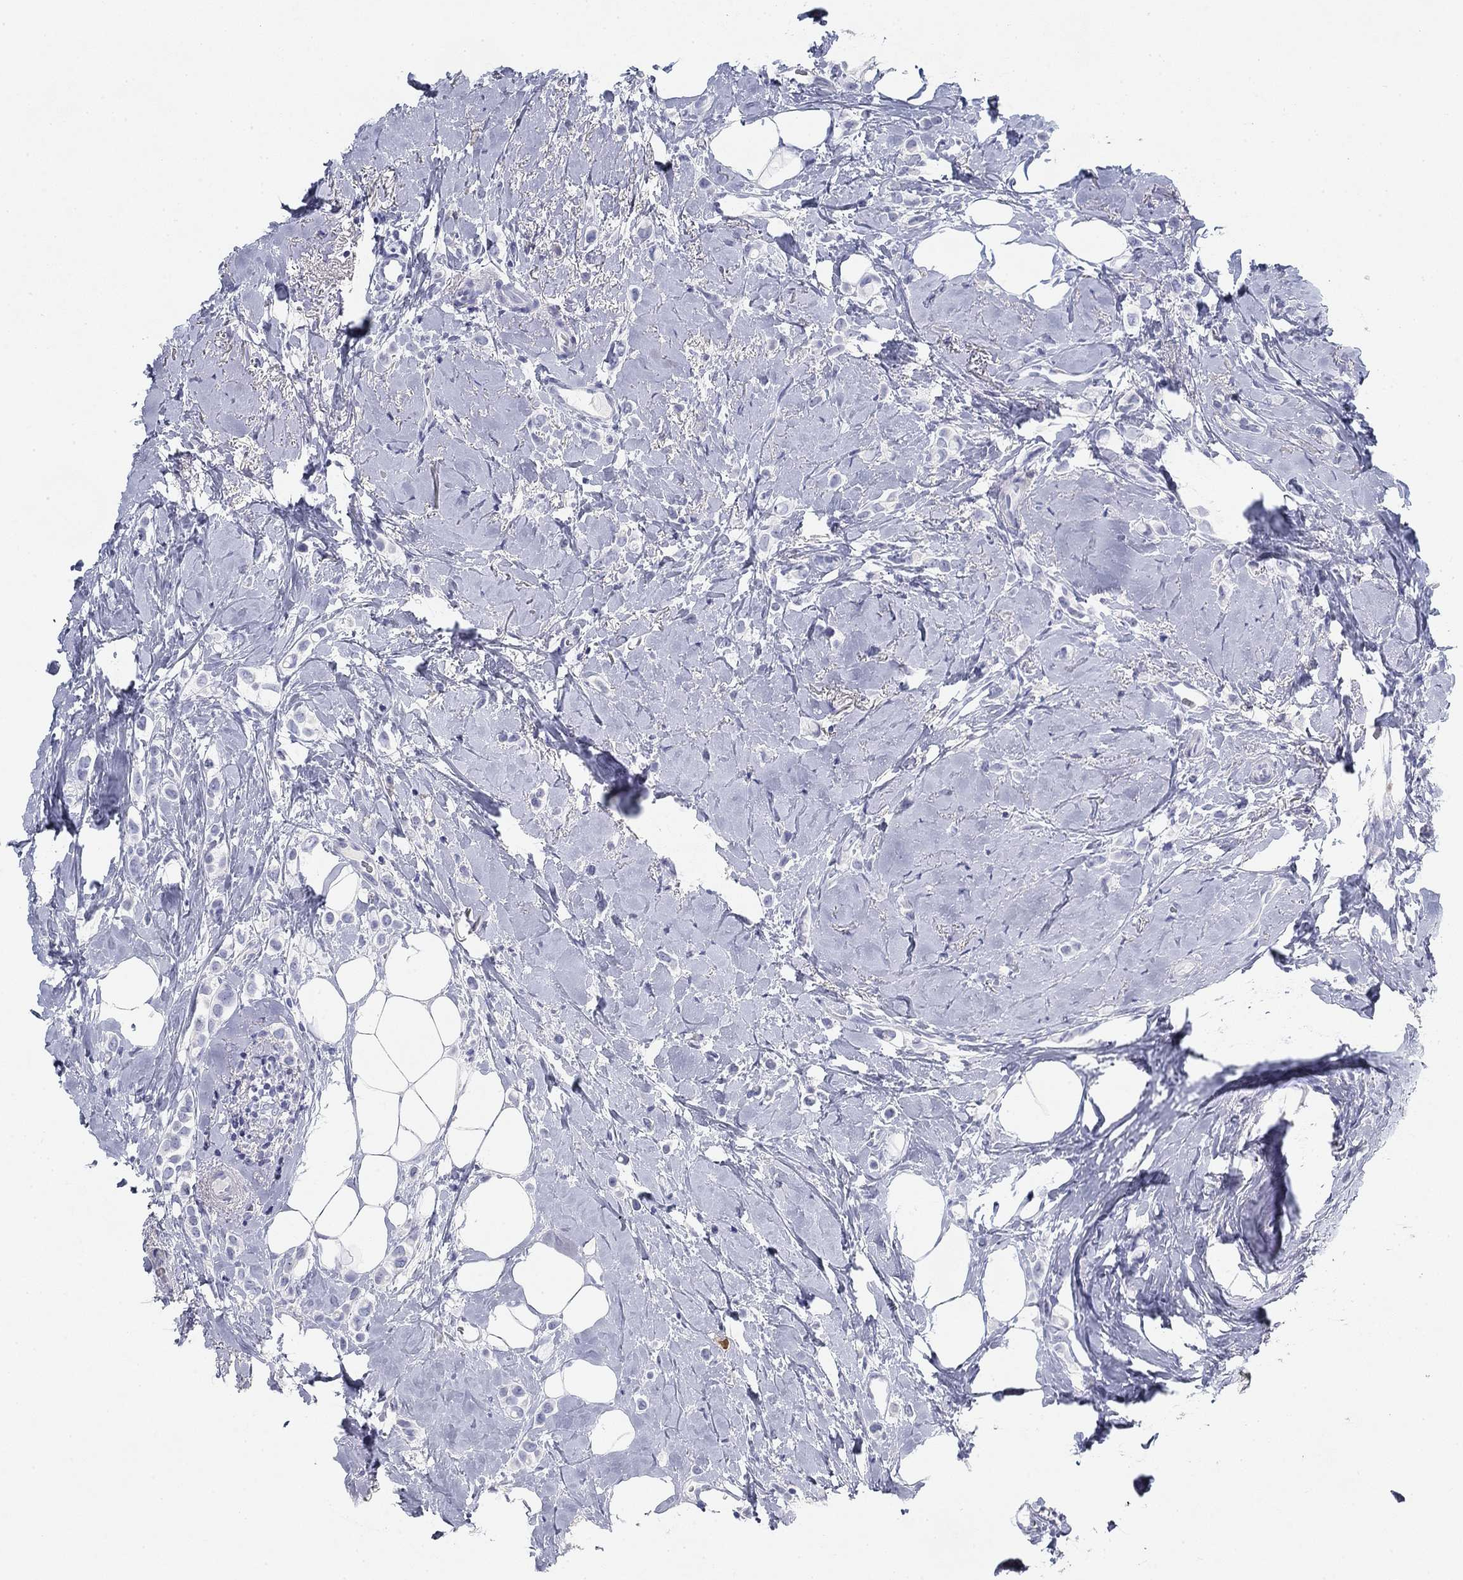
{"staining": {"intensity": "negative", "quantity": "none", "location": "none"}, "tissue": "breast cancer", "cell_type": "Tumor cells", "image_type": "cancer", "snomed": [{"axis": "morphology", "description": "Lobular carcinoma"}, {"axis": "topography", "description": "Breast"}], "caption": "Tumor cells are negative for protein expression in human breast lobular carcinoma.", "gene": "CD79B", "patient": {"sex": "female", "age": 66}}